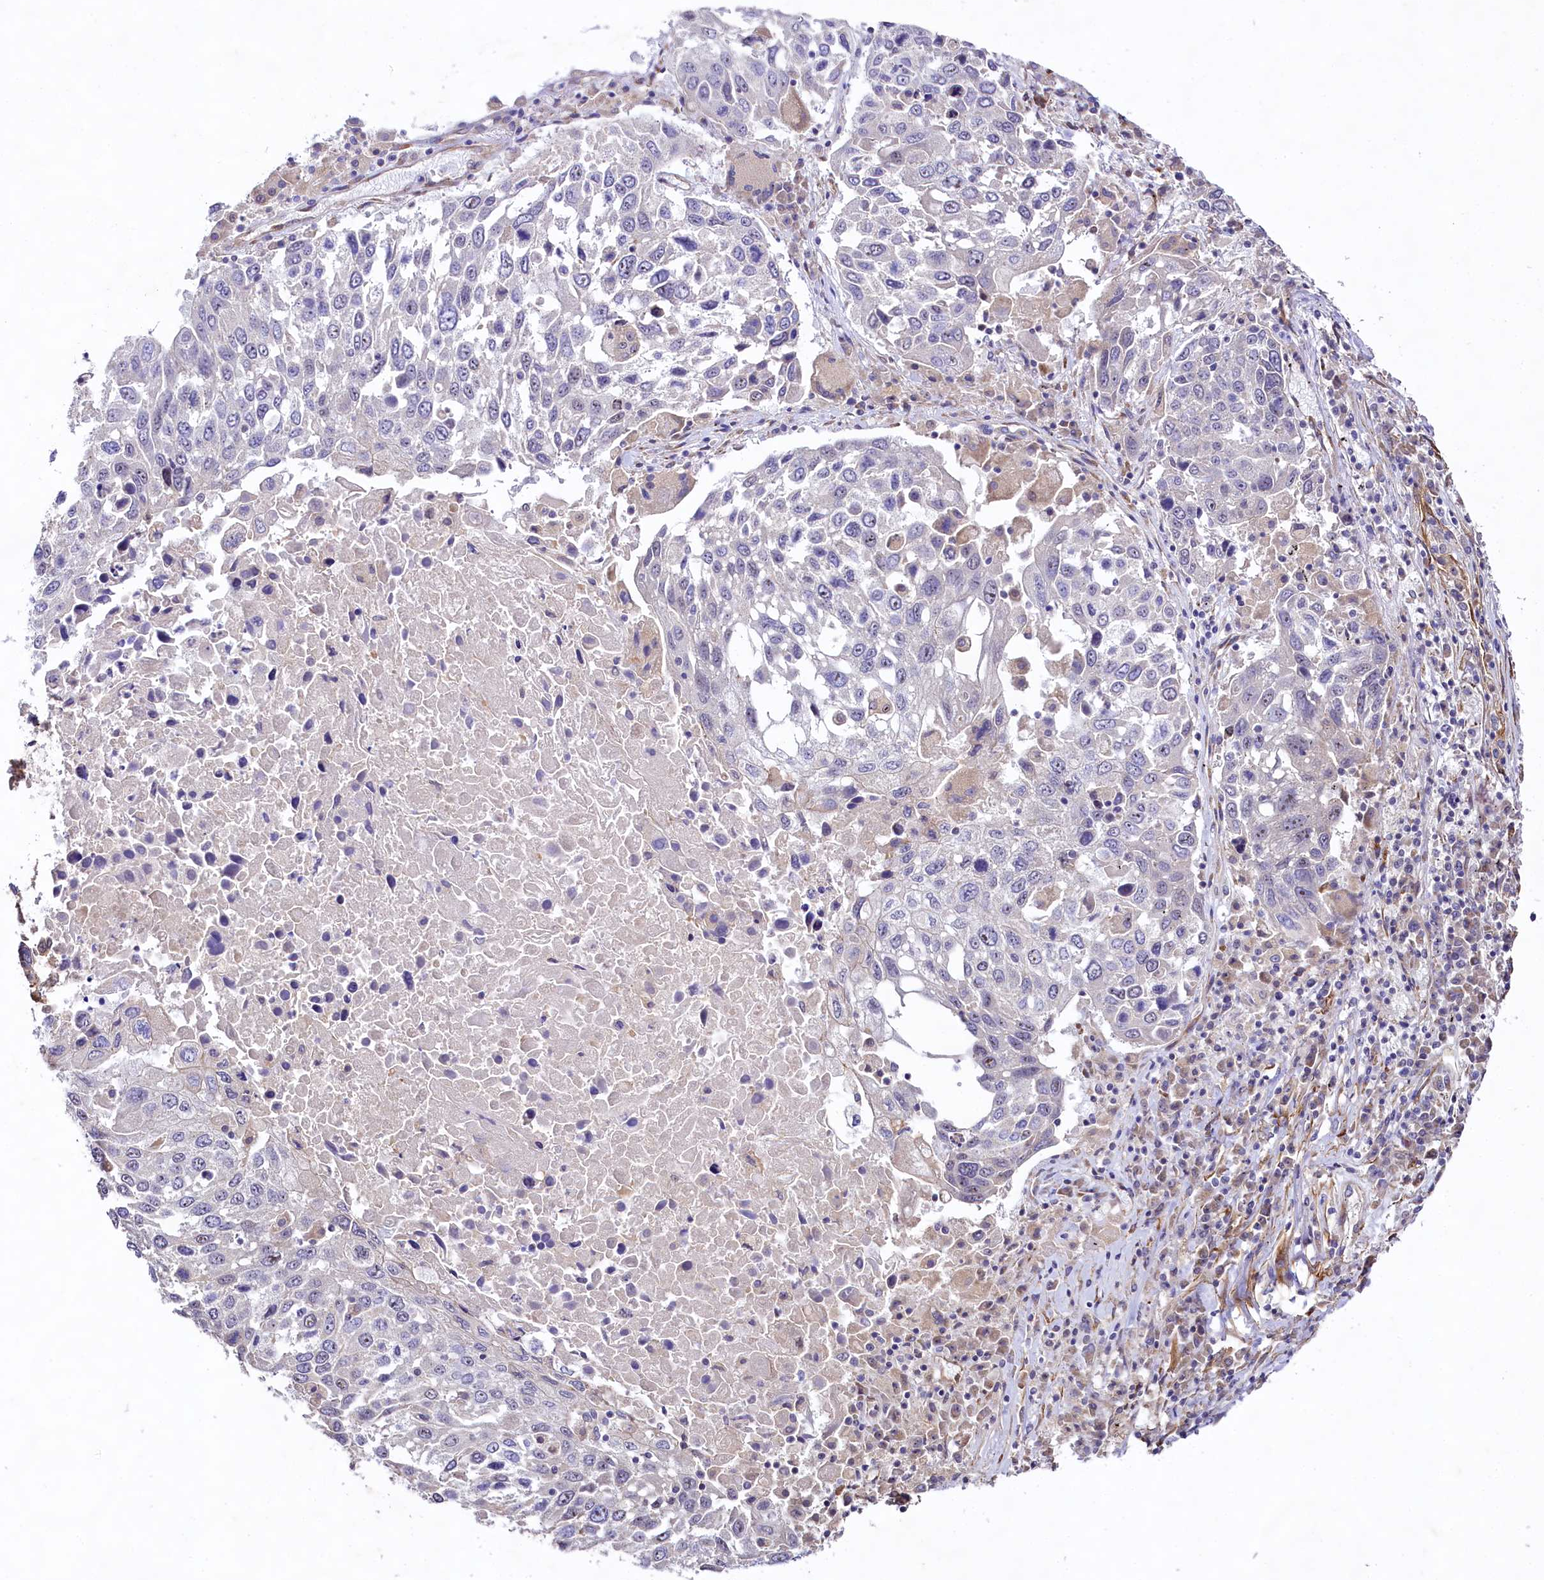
{"staining": {"intensity": "negative", "quantity": "none", "location": "none"}, "tissue": "lung cancer", "cell_type": "Tumor cells", "image_type": "cancer", "snomed": [{"axis": "morphology", "description": "Squamous cell carcinoma, NOS"}, {"axis": "topography", "description": "Lung"}], "caption": "Squamous cell carcinoma (lung) was stained to show a protein in brown. There is no significant staining in tumor cells.", "gene": "VPS11", "patient": {"sex": "male", "age": 65}}